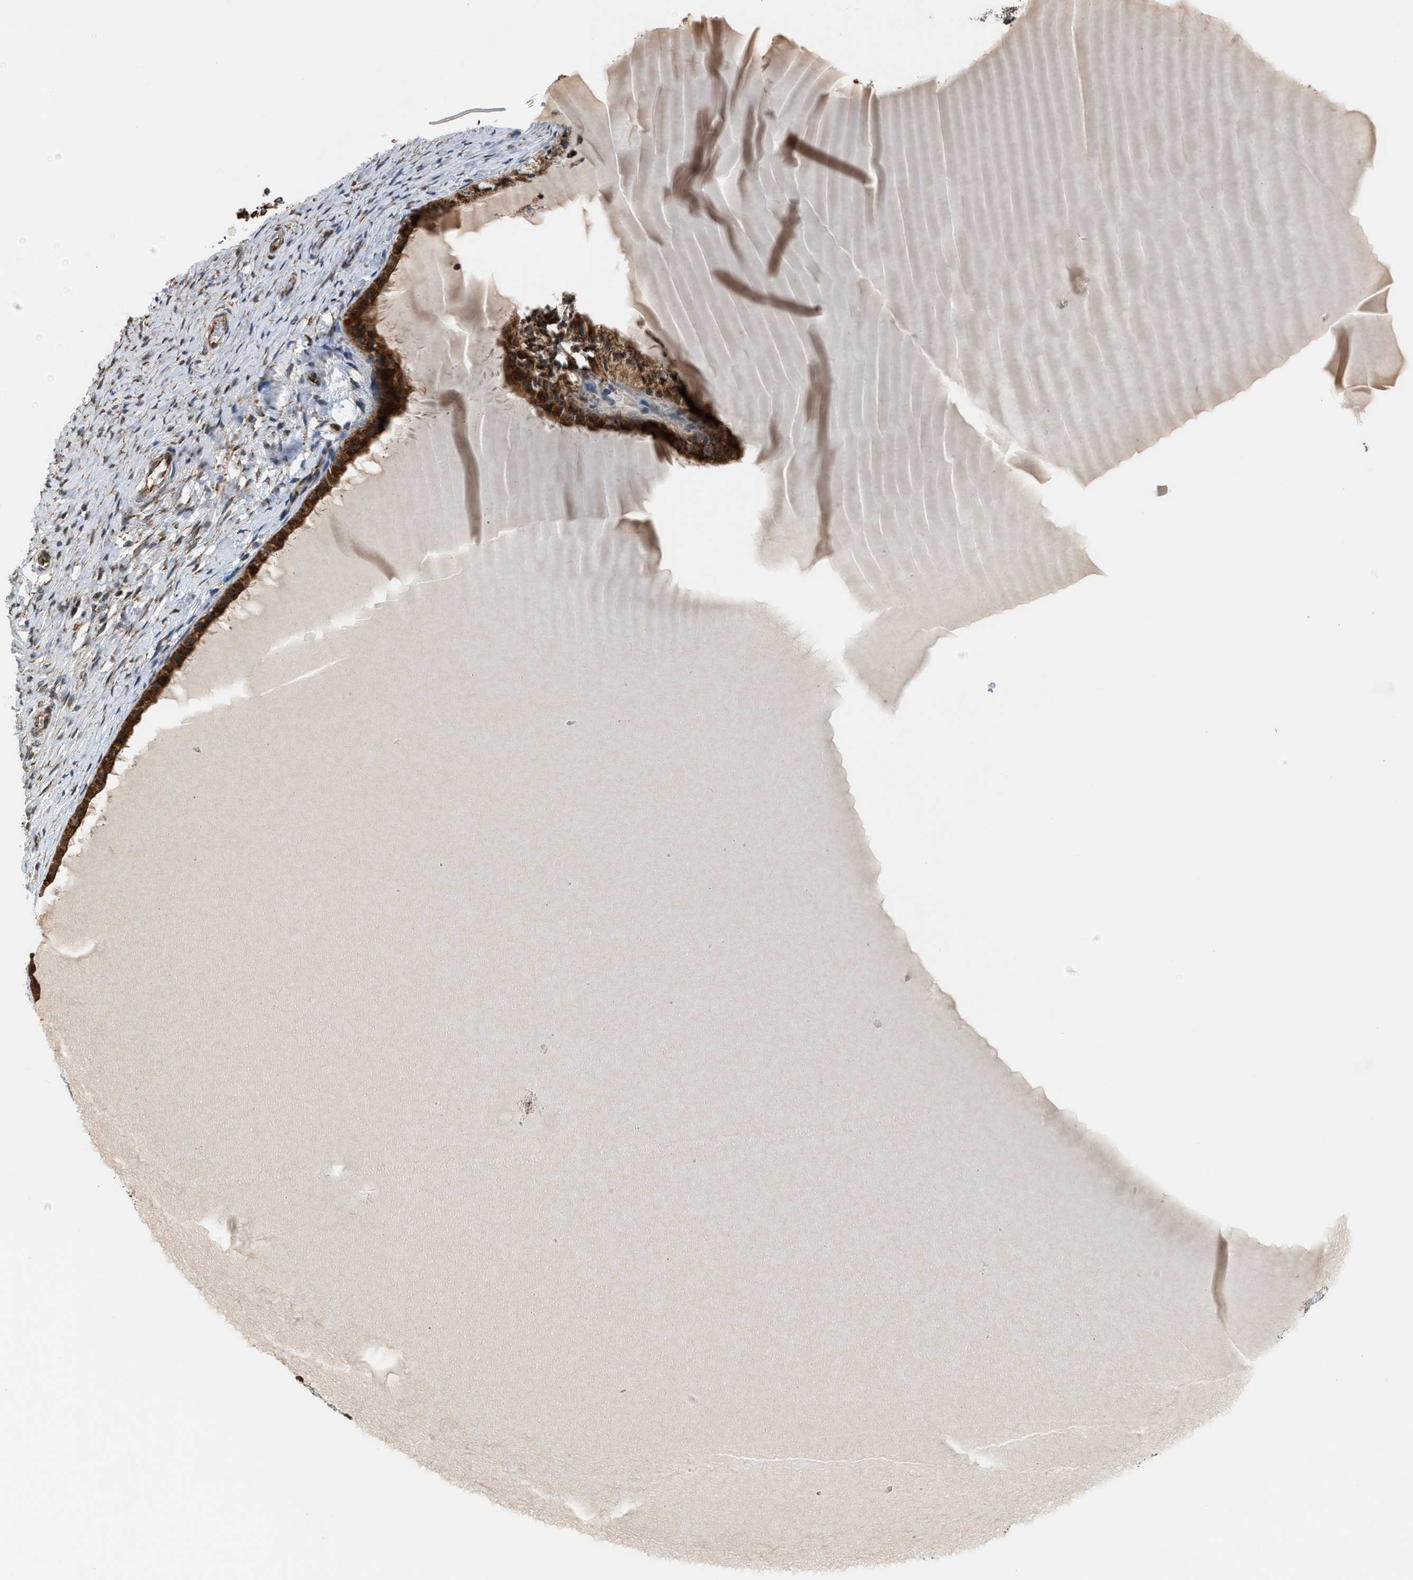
{"staining": {"intensity": "strong", "quantity": ">75%", "location": "cytoplasmic/membranous"}, "tissue": "cervix", "cell_type": "Glandular cells", "image_type": "normal", "snomed": [{"axis": "morphology", "description": "Normal tissue, NOS"}, {"axis": "topography", "description": "Cervix"}], "caption": "Human cervix stained with a protein marker exhibits strong staining in glandular cells.", "gene": "SGSM2", "patient": {"sex": "female", "age": 55}}